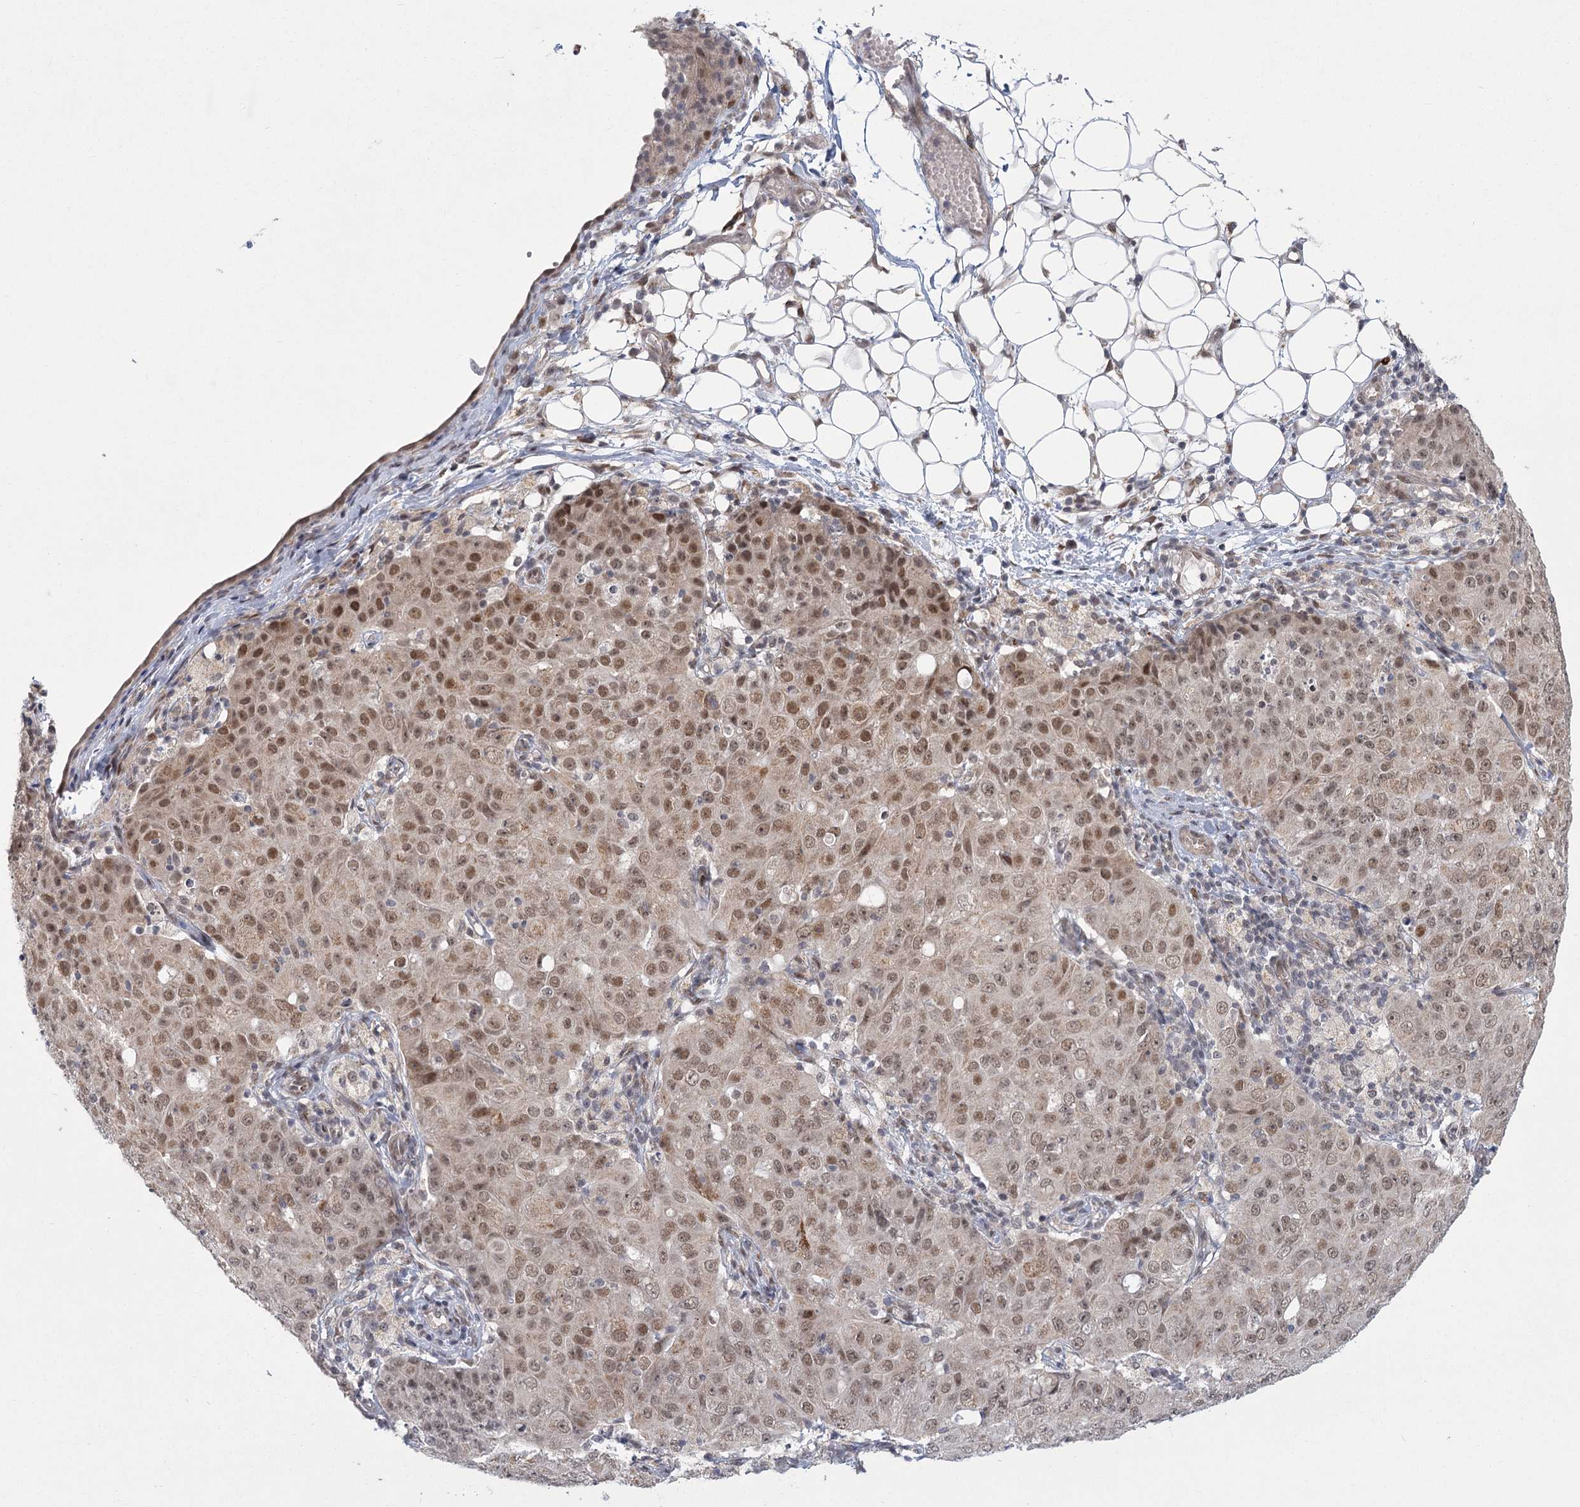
{"staining": {"intensity": "moderate", "quantity": ">75%", "location": "nuclear"}, "tissue": "ovarian cancer", "cell_type": "Tumor cells", "image_type": "cancer", "snomed": [{"axis": "morphology", "description": "Carcinoma, endometroid"}, {"axis": "topography", "description": "Ovary"}], "caption": "A brown stain highlights moderate nuclear positivity of a protein in human endometroid carcinoma (ovarian) tumor cells.", "gene": "CIB4", "patient": {"sex": "female", "age": 42}}